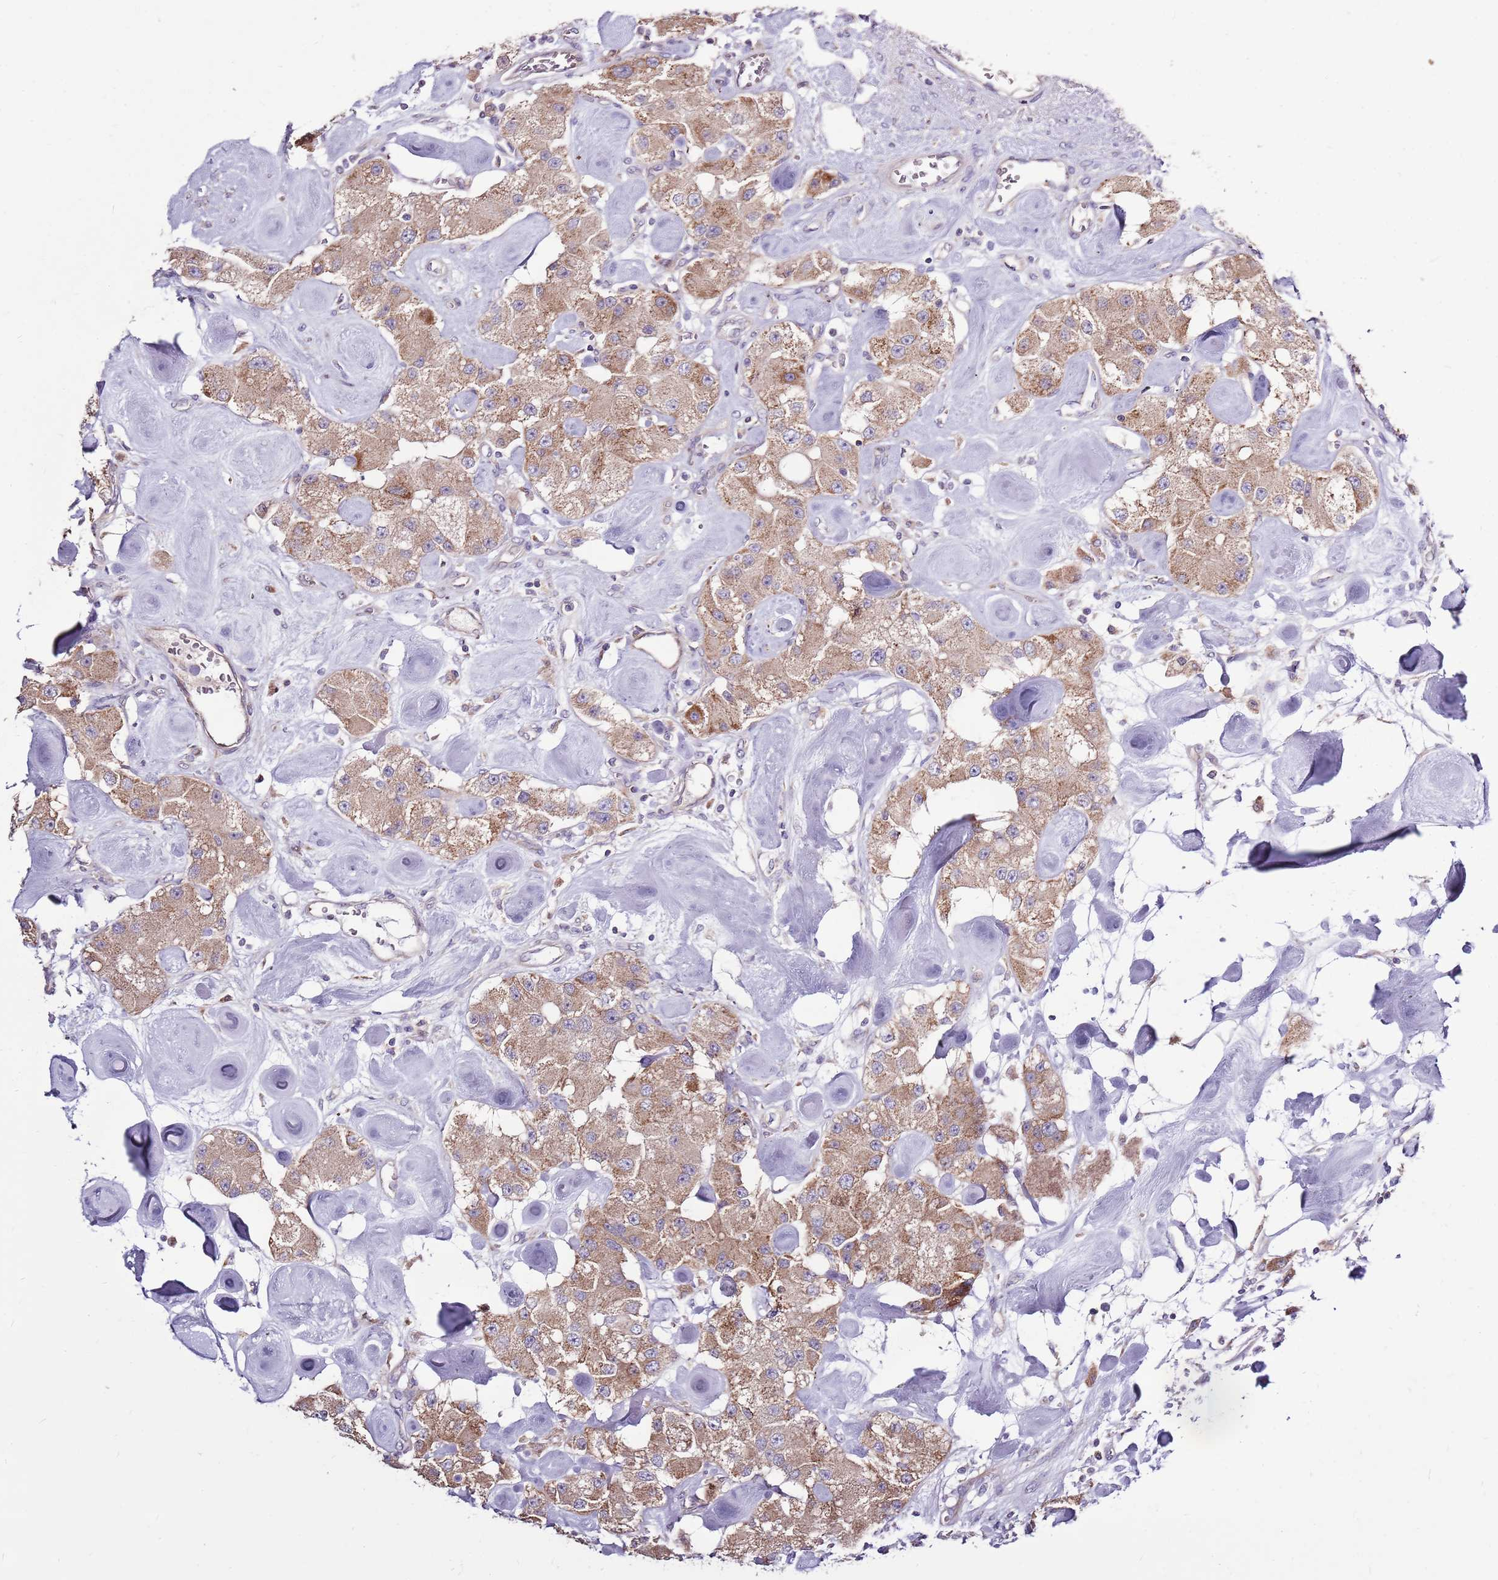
{"staining": {"intensity": "moderate", "quantity": ">75%", "location": "cytoplasmic/membranous"}, "tissue": "carcinoid", "cell_type": "Tumor cells", "image_type": "cancer", "snomed": [{"axis": "morphology", "description": "Carcinoid, malignant, NOS"}, {"axis": "topography", "description": "Pancreas"}], "caption": "Immunohistochemistry of human carcinoid demonstrates medium levels of moderate cytoplasmic/membranous expression in approximately >75% of tumor cells.", "gene": "SMG1", "patient": {"sex": "male", "age": 41}}